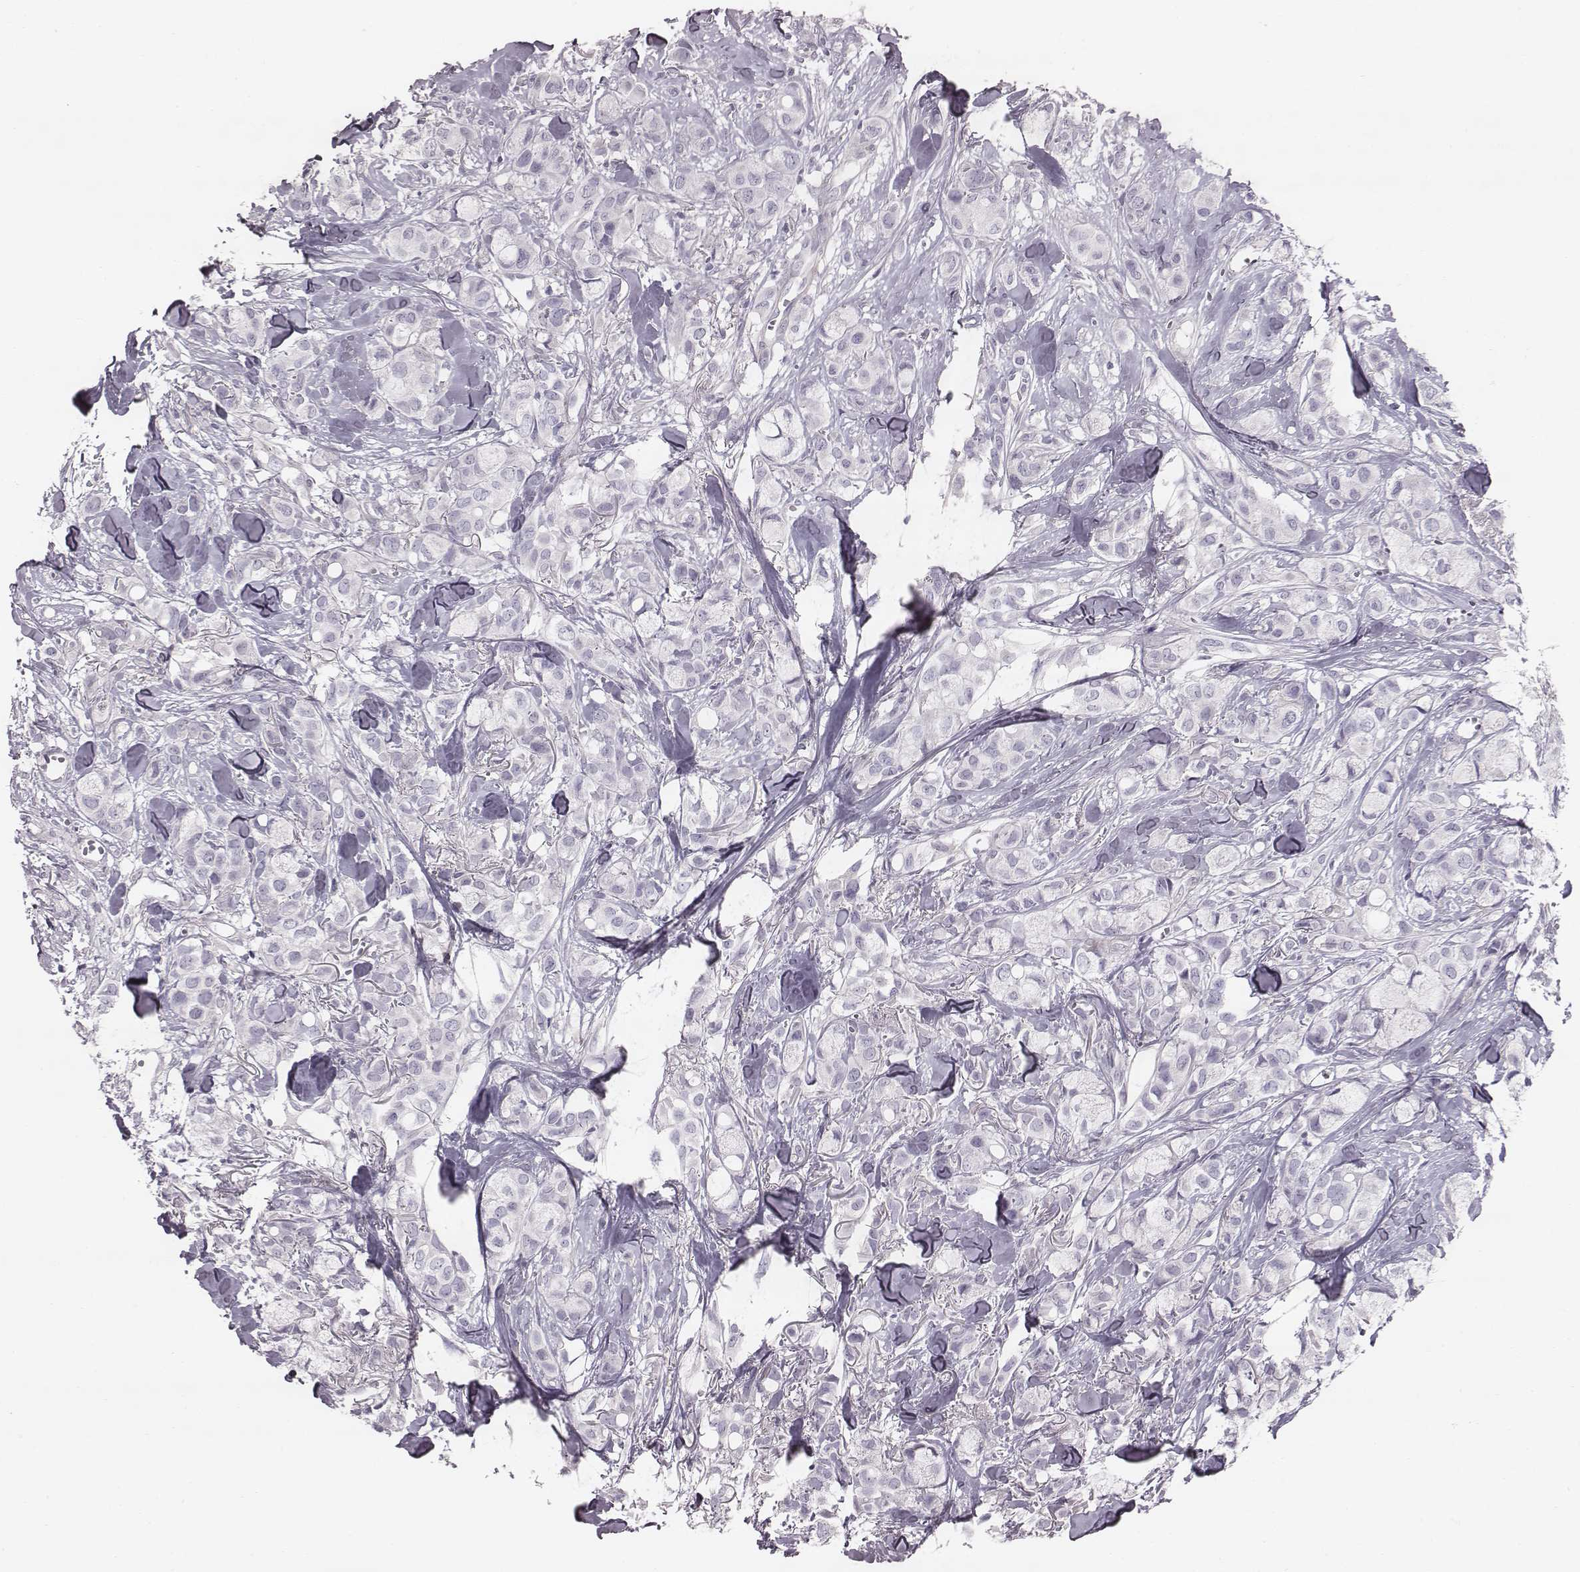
{"staining": {"intensity": "negative", "quantity": "none", "location": "none"}, "tissue": "breast cancer", "cell_type": "Tumor cells", "image_type": "cancer", "snomed": [{"axis": "morphology", "description": "Duct carcinoma"}, {"axis": "topography", "description": "Breast"}], "caption": "Immunohistochemistry (IHC) image of neoplastic tissue: human breast cancer stained with DAB demonstrates no significant protein expression in tumor cells. (Immunohistochemistry, brightfield microscopy, high magnification).", "gene": "PDE8B", "patient": {"sex": "female", "age": 85}}